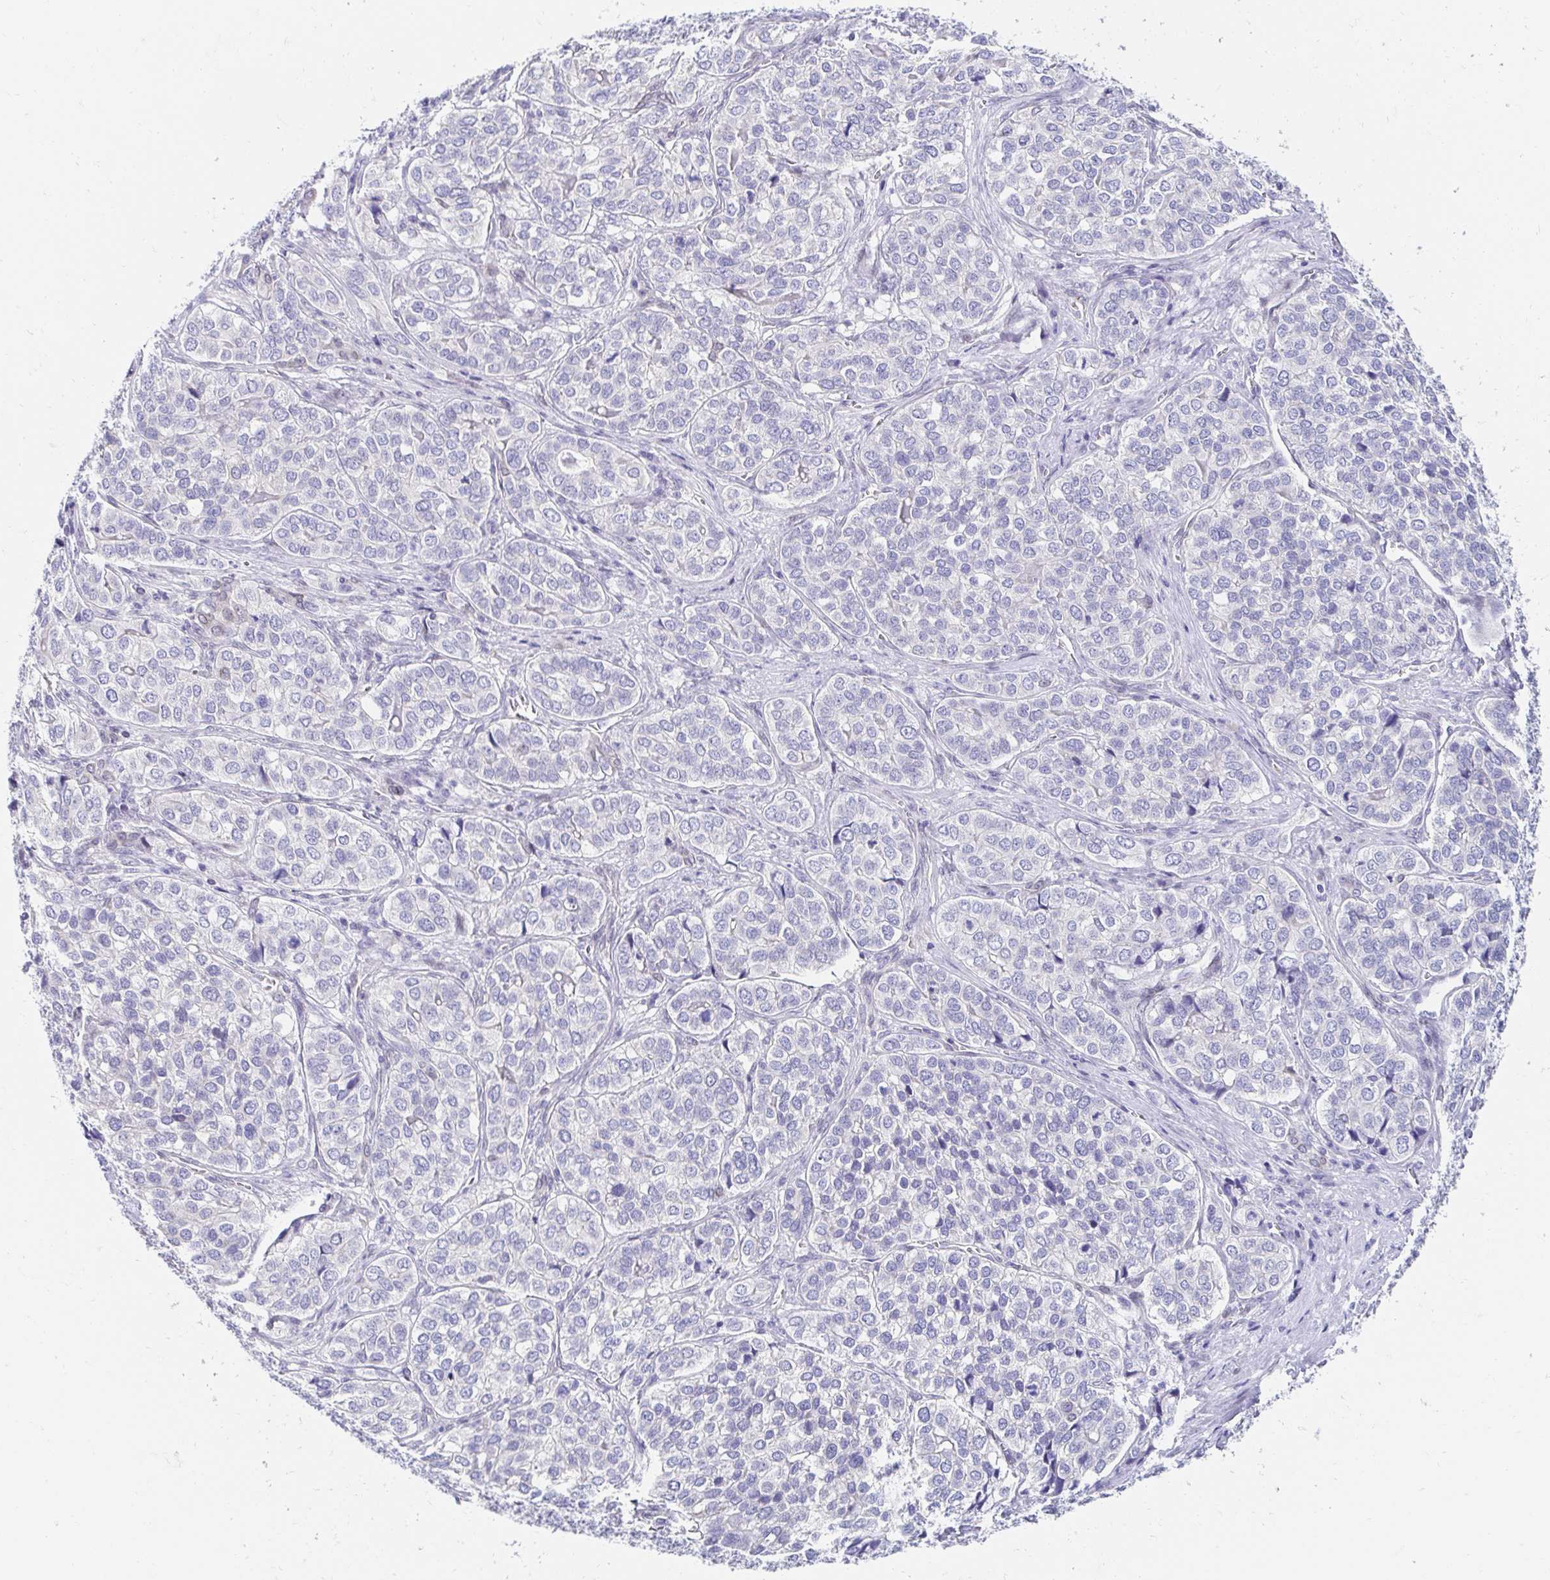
{"staining": {"intensity": "negative", "quantity": "none", "location": "none"}, "tissue": "liver cancer", "cell_type": "Tumor cells", "image_type": "cancer", "snomed": [{"axis": "morphology", "description": "Cholangiocarcinoma"}, {"axis": "topography", "description": "Liver"}], "caption": "Human liver cancer (cholangiocarcinoma) stained for a protein using immunohistochemistry shows no staining in tumor cells.", "gene": "AKAP14", "patient": {"sex": "male", "age": 56}}